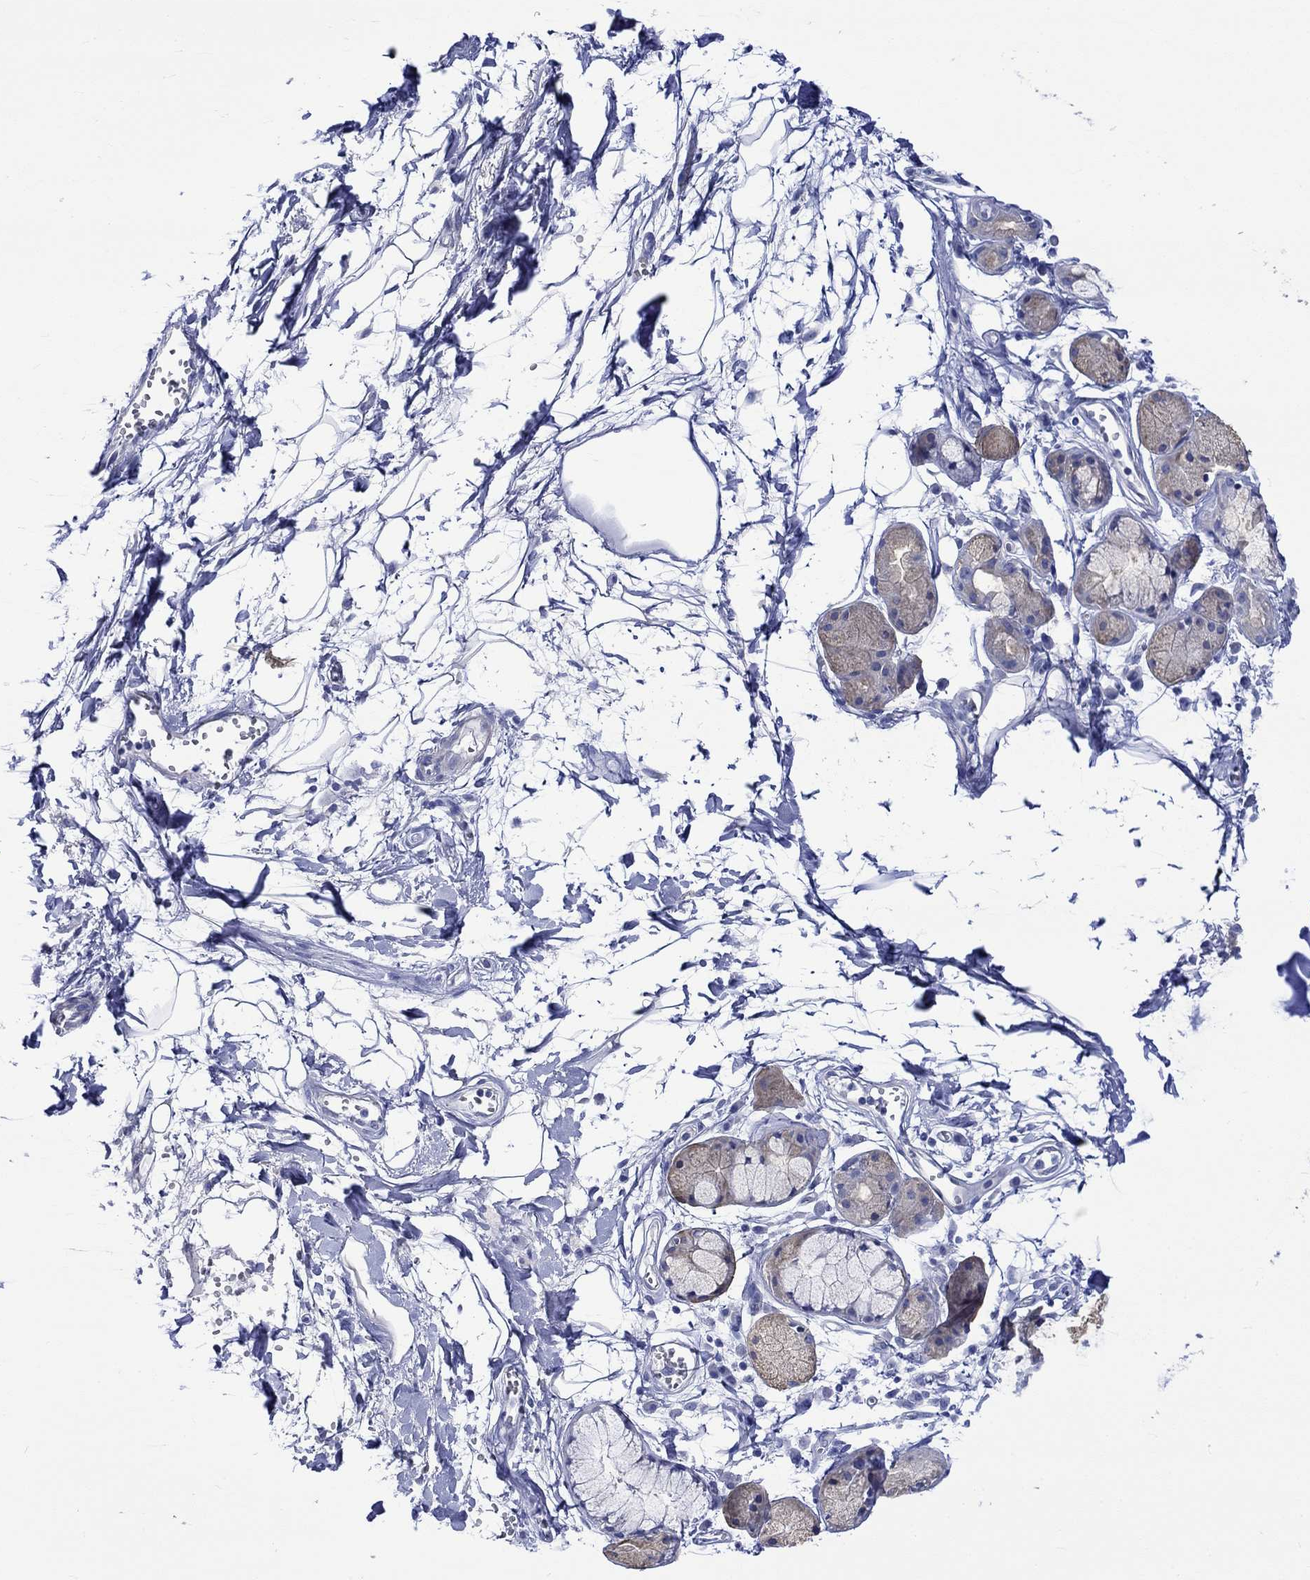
{"staining": {"intensity": "negative", "quantity": "none", "location": "none"}, "tissue": "adipose tissue", "cell_type": "Adipocytes", "image_type": "normal", "snomed": [{"axis": "morphology", "description": "Normal tissue, NOS"}, {"axis": "morphology", "description": "Squamous cell carcinoma, NOS"}, {"axis": "topography", "description": "Cartilage tissue"}, {"axis": "topography", "description": "Lung"}], "caption": "The immunohistochemistry (IHC) image has no significant staining in adipocytes of adipose tissue.", "gene": "HARBI1", "patient": {"sex": "male", "age": 66}}